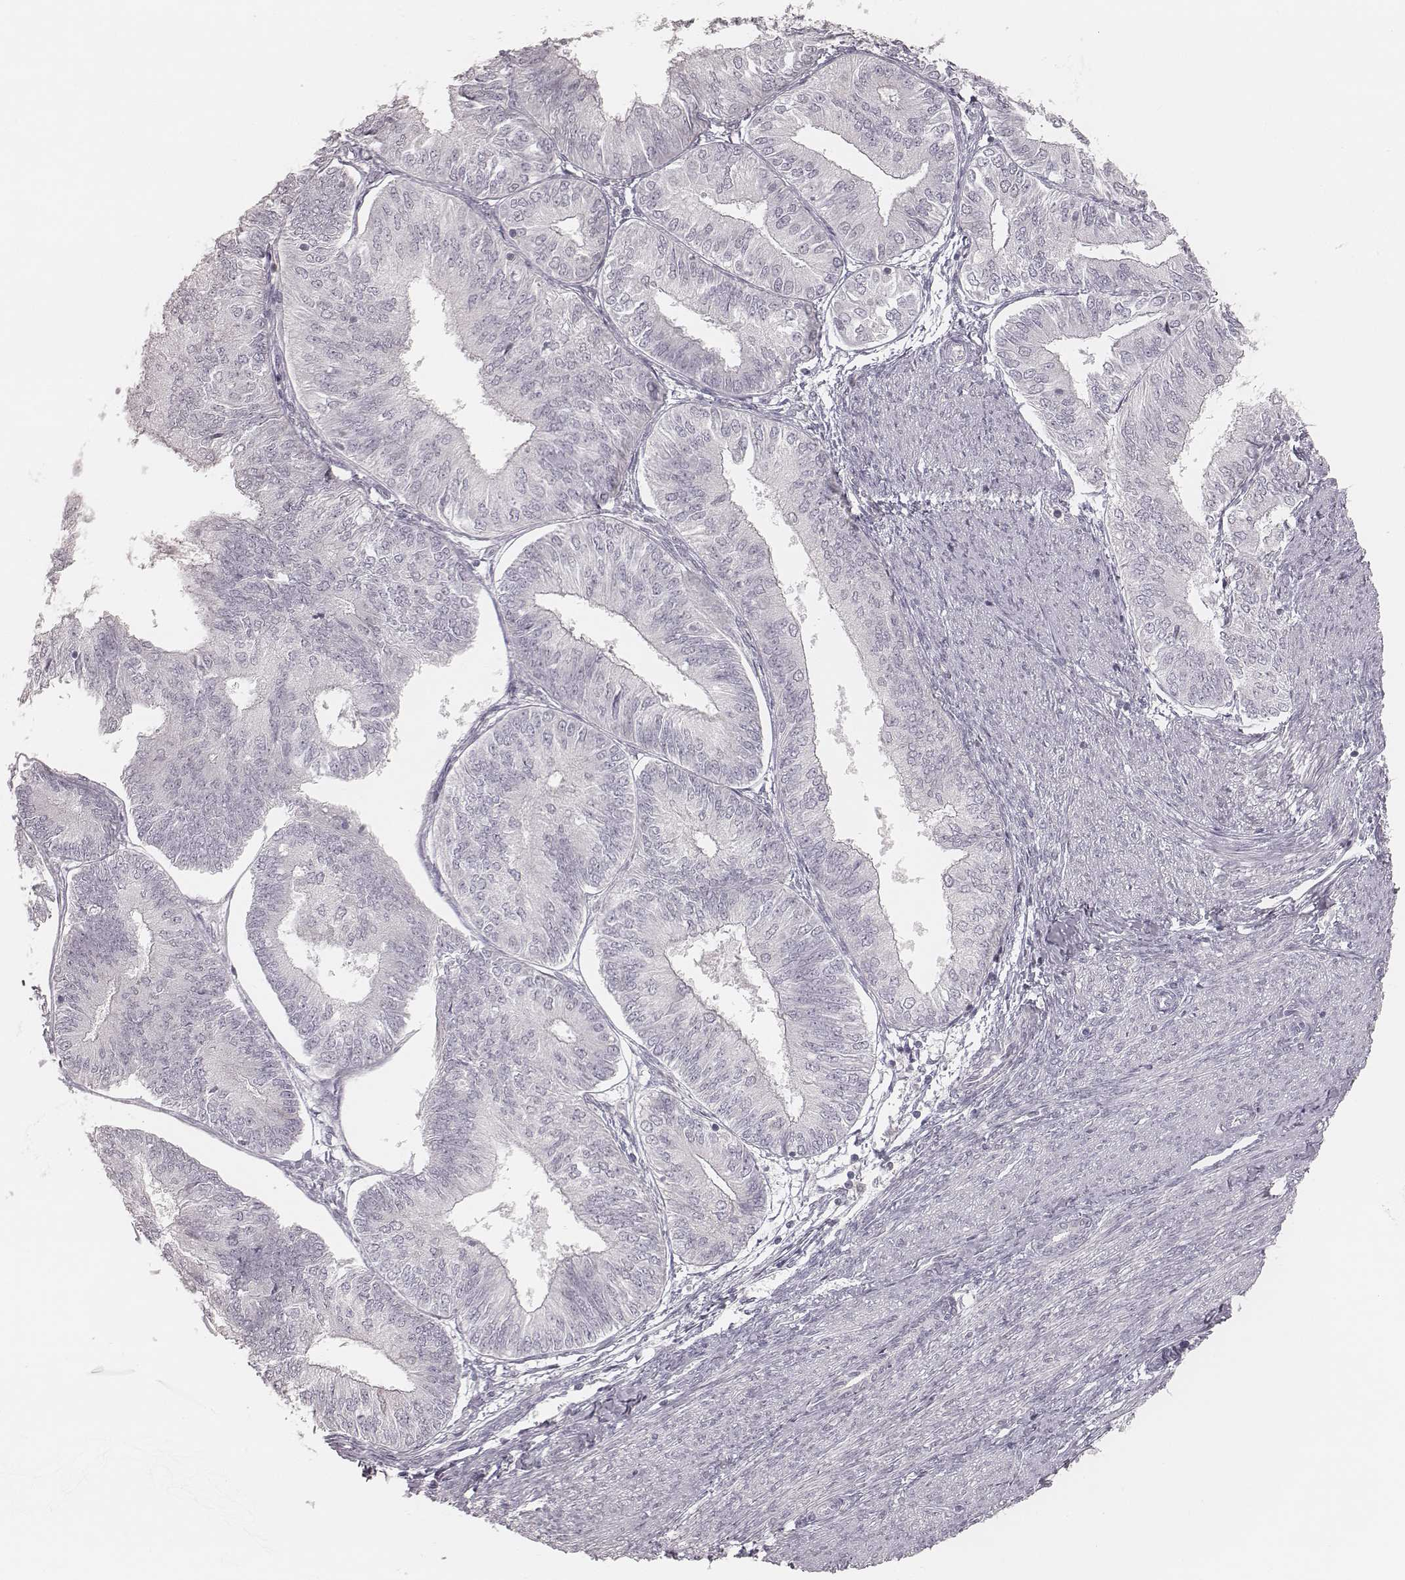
{"staining": {"intensity": "negative", "quantity": "none", "location": "none"}, "tissue": "endometrial cancer", "cell_type": "Tumor cells", "image_type": "cancer", "snomed": [{"axis": "morphology", "description": "Adenocarcinoma, NOS"}, {"axis": "topography", "description": "Endometrium"}], "caption": "Endometrial cancer stained for a protein using IHC demonstrates no positivity tumor cells.", "gene": "ACACB", "patient": {"sex": "female", "age": 58}}